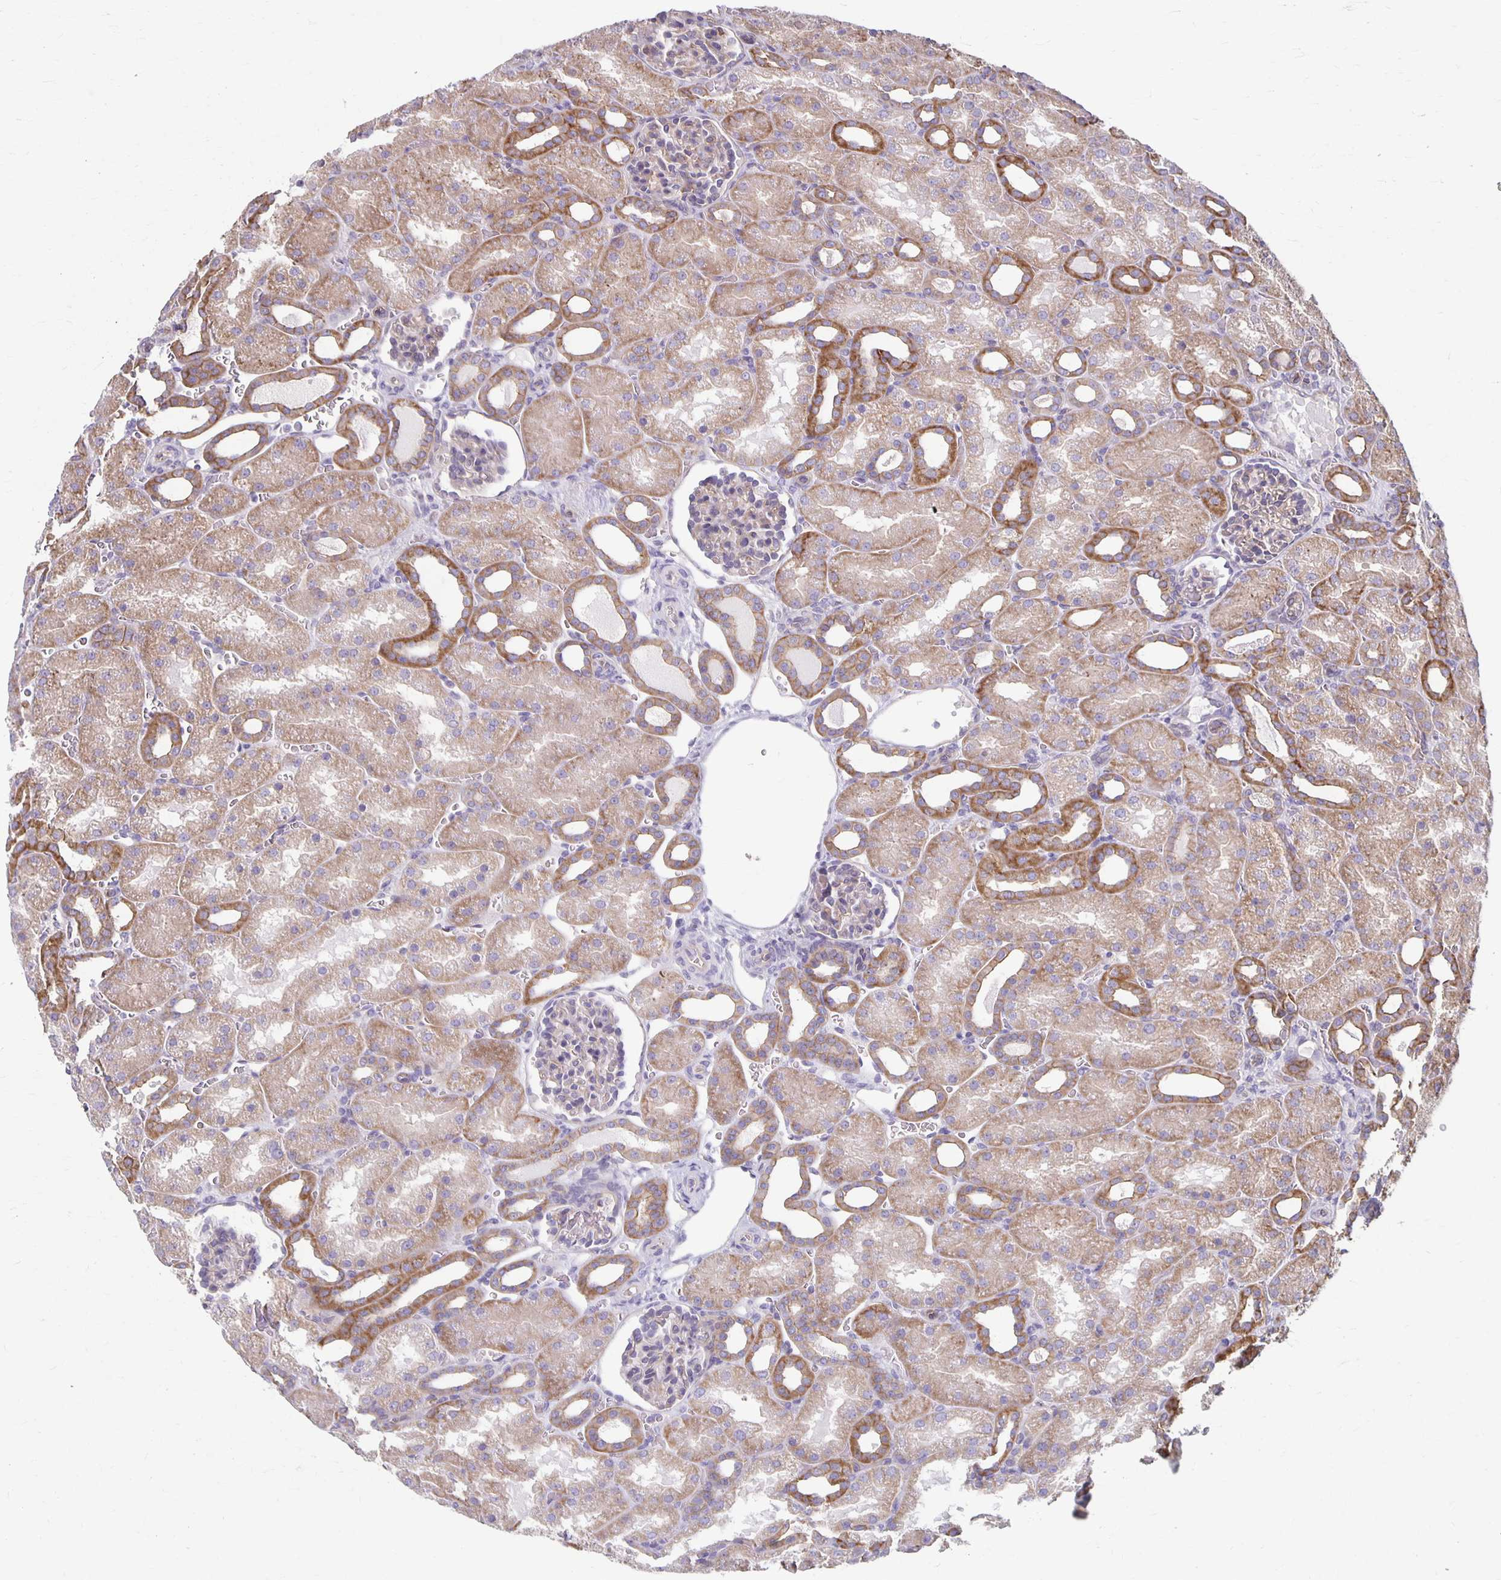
{"staining": {"intensity": "negative", "quantity": "none", "location": "none"}, "tissue": "kidney", "cell_type": "Cells in glomeruli", "image_type": "normal", "snomed": [{"axis": "morphology", "description": "Normal tissue, NOS"}, {"axis": "topography", "description": "Kidney"}], "caption": "Immunohistochemical staining of benign kidney reveals no significant staining in cells in glomeruli.", "gene": "PPP1R3E", "patient": {"sex": "male", "age": 2}}